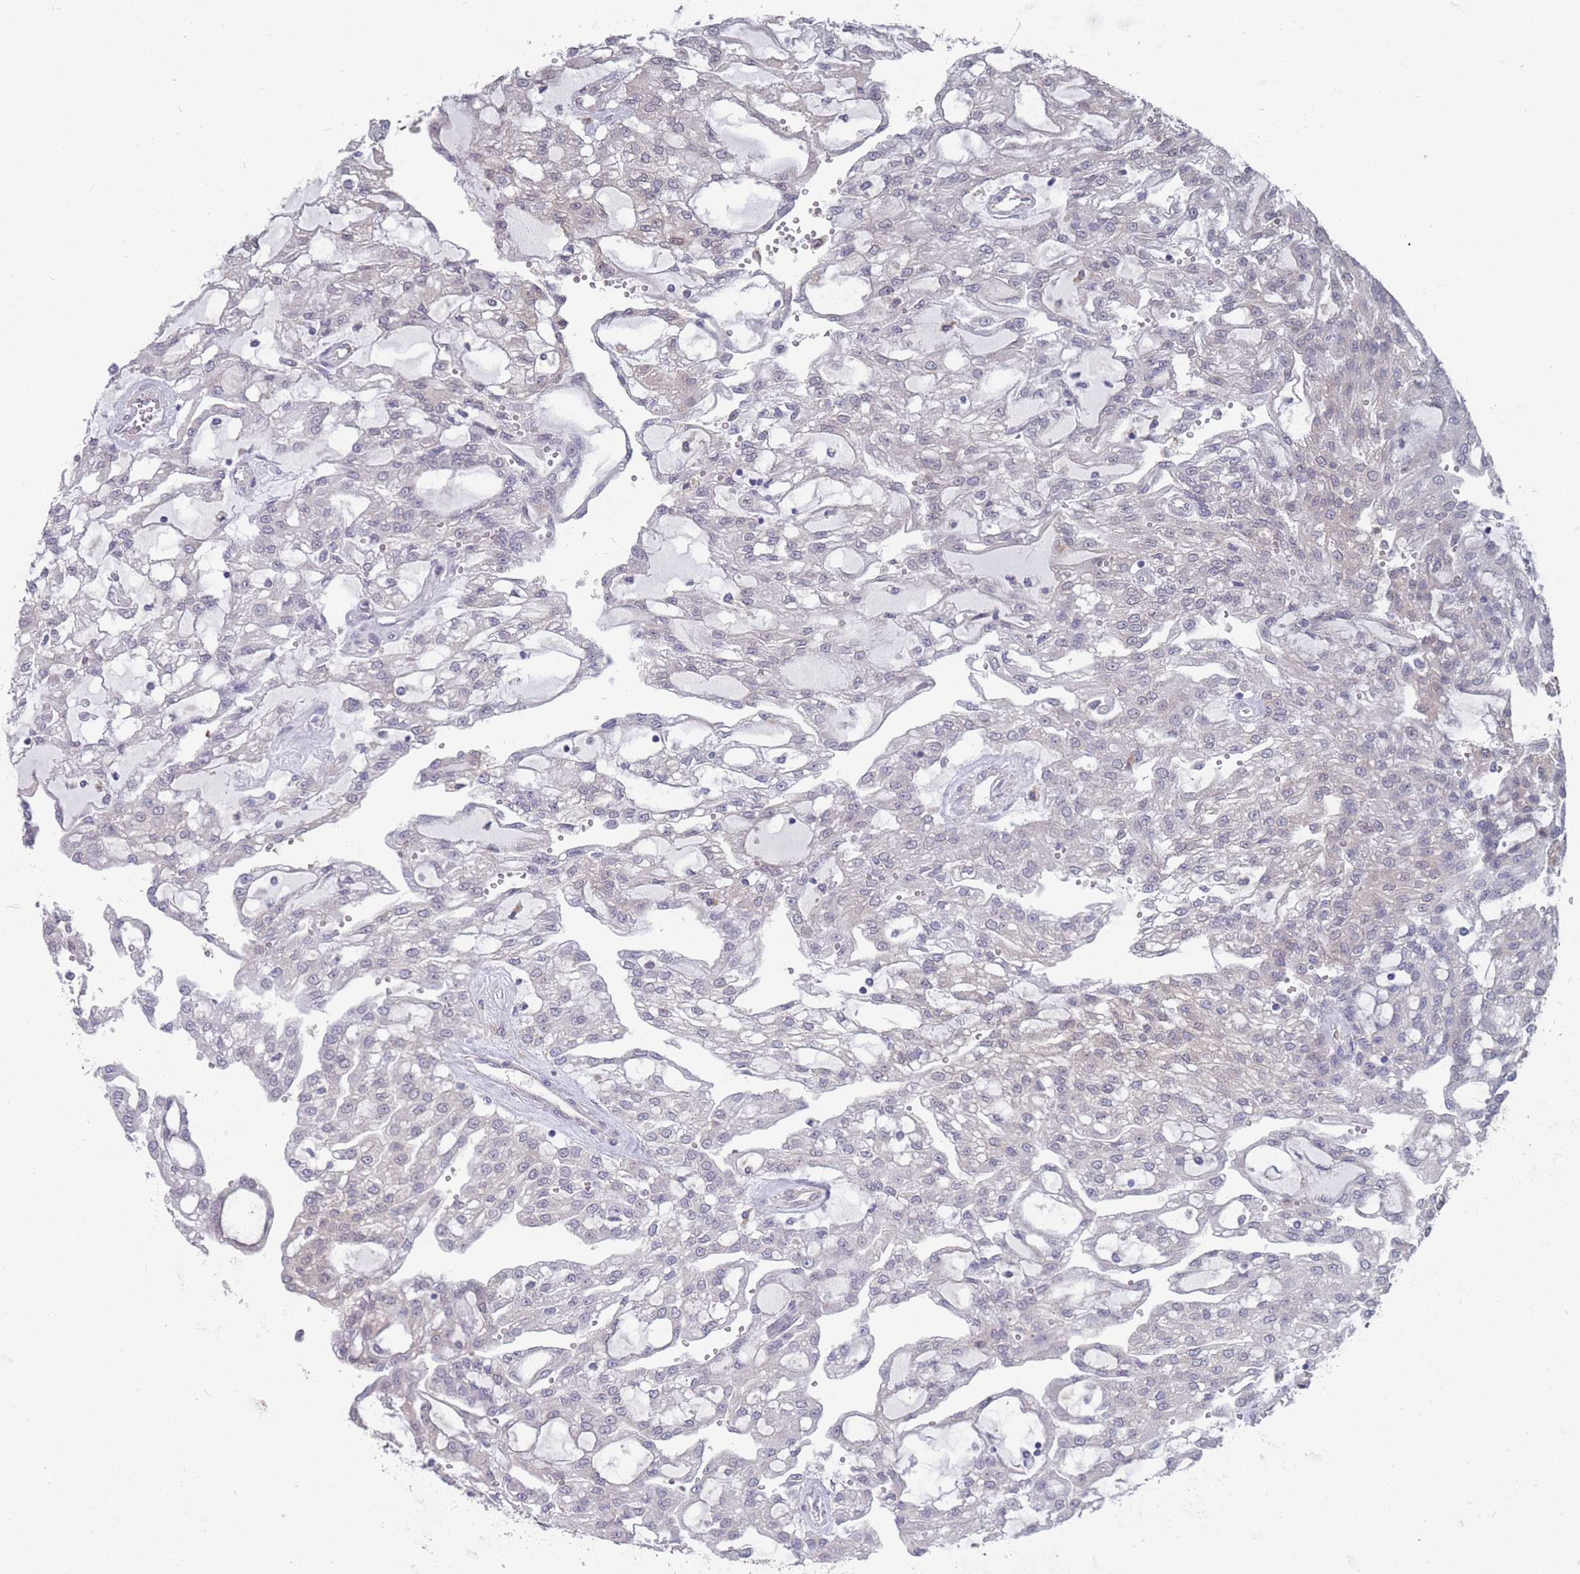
{"staining": {"intensity": "negative", "quantity": "none", "location": "none"}, "tissue": "renal cancer", "cell_type": "Tumor cells", "image_type": "cancer", "snomed": [{"axis": "morphology", "description": "Adenocarcinoma, NOS"}, {"axis": "topography", "description": "Kidney"}], "caption": "Tumor cells are negative for protein expression in human renal adenocarcinoma. The staining is performed using DAB (3,3'-diaminobenzidine) brown chromogen with nuclei counter-stained in using hematoxylin.", "gene": "SLC1A6", "patient": {"sex": "male", "age": 63}}